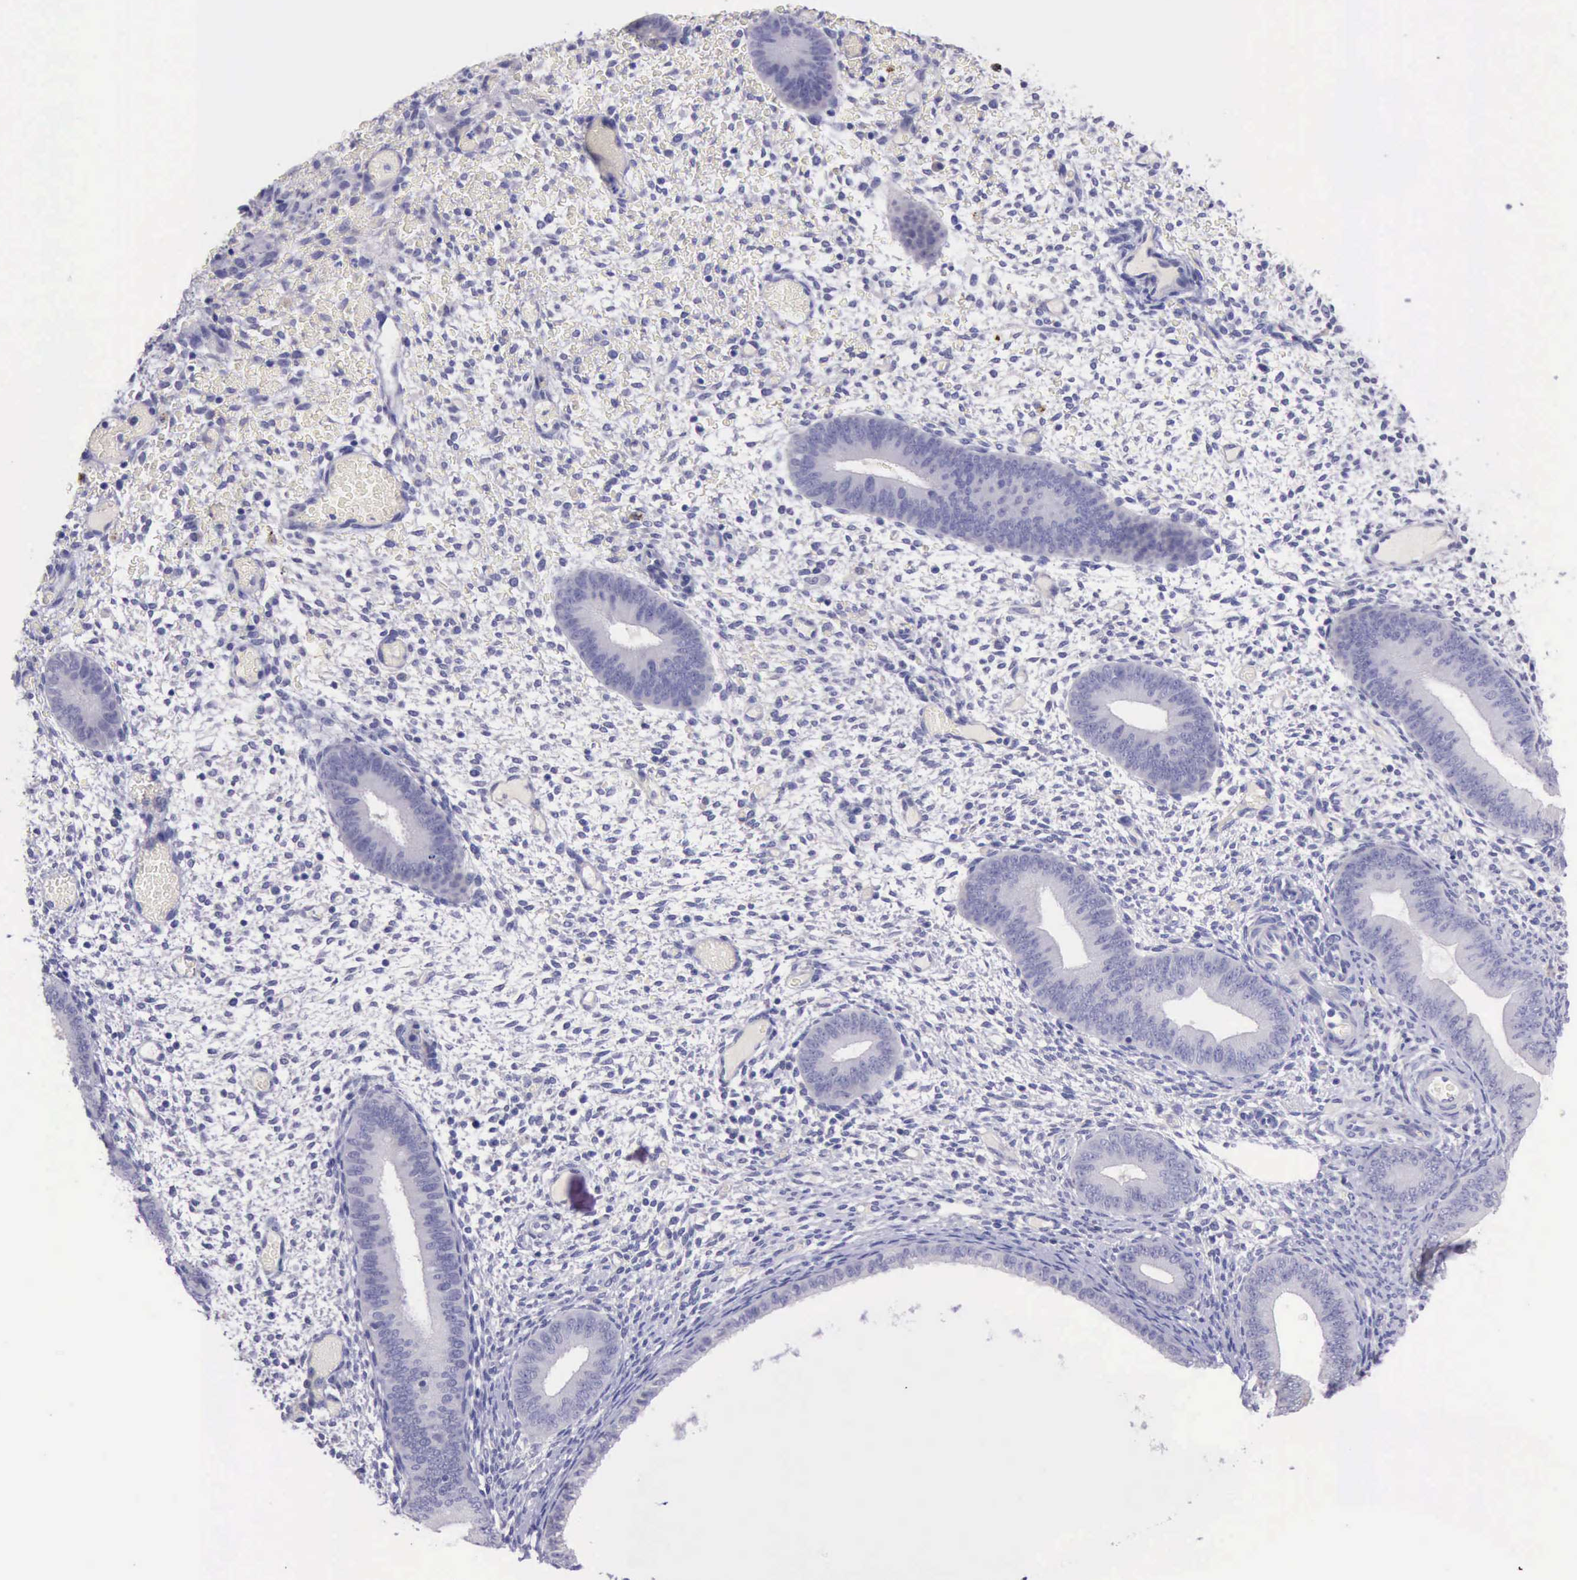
{"staining": {"intensity": "negative", "quantity": "none", "location": "none"}, "tissue": "endometrium", "cell_type": "Cells in endometrial stroma", "image_type": "normal", "snomed": [{"axis": "morphology", "description": "Normal tissue, NOS"}, {"axis": "topography", "description": "Endometrium"}], "caption": "Protein analysis of unremarkable endometrium reveals no significant staining in cells in endometrial stroma. (DAB (3,3'-diaminobenzidine) IHC visualized using brightfield microscopy, high magnification).", "gene": "LRFN5", "patient": {"sex": "female", "age": 42}}